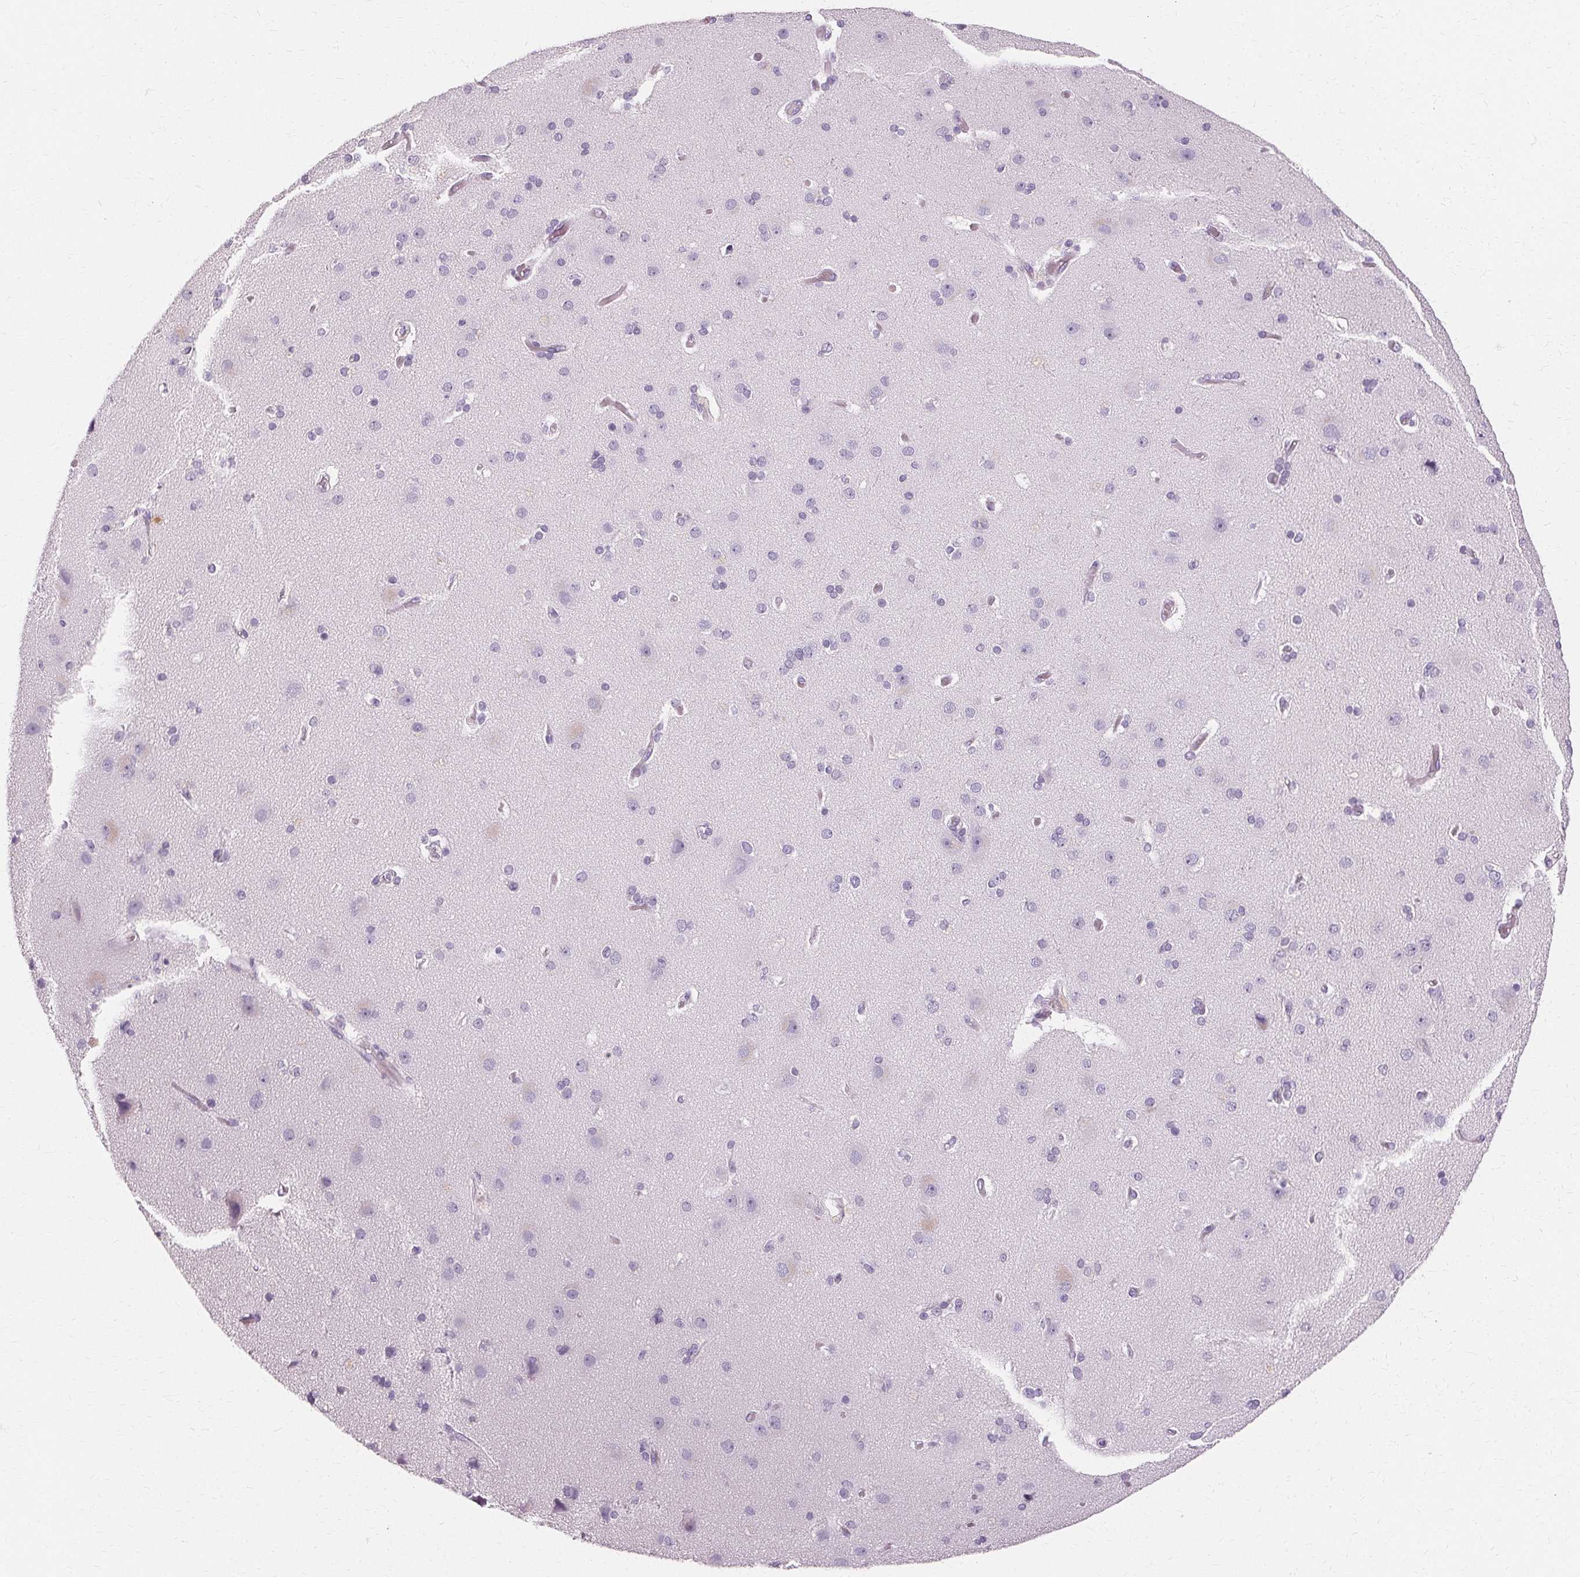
{"staining": {"intensity": "negative", "quantity": "none", "location": "none"}, "tissue": "cerebral cortex", "cell_type": "Endothelial cells", "image_type": "normal", "snomed": [{"axis": "morphology", "description": "Normal tissue, NOS"}, {"axis": "morphology", "description": "Glioma, malignant, High grade"}, {"axis": "topography", "description": "Cerebral cortex"}], "caption": "The photomicrograph reveals no significant positivity in endothelial cells of cerebral cortex. Nuclei are stained in blue.", "gene": "KRT6A", "patient": {"sex": "male", "age": 71}}